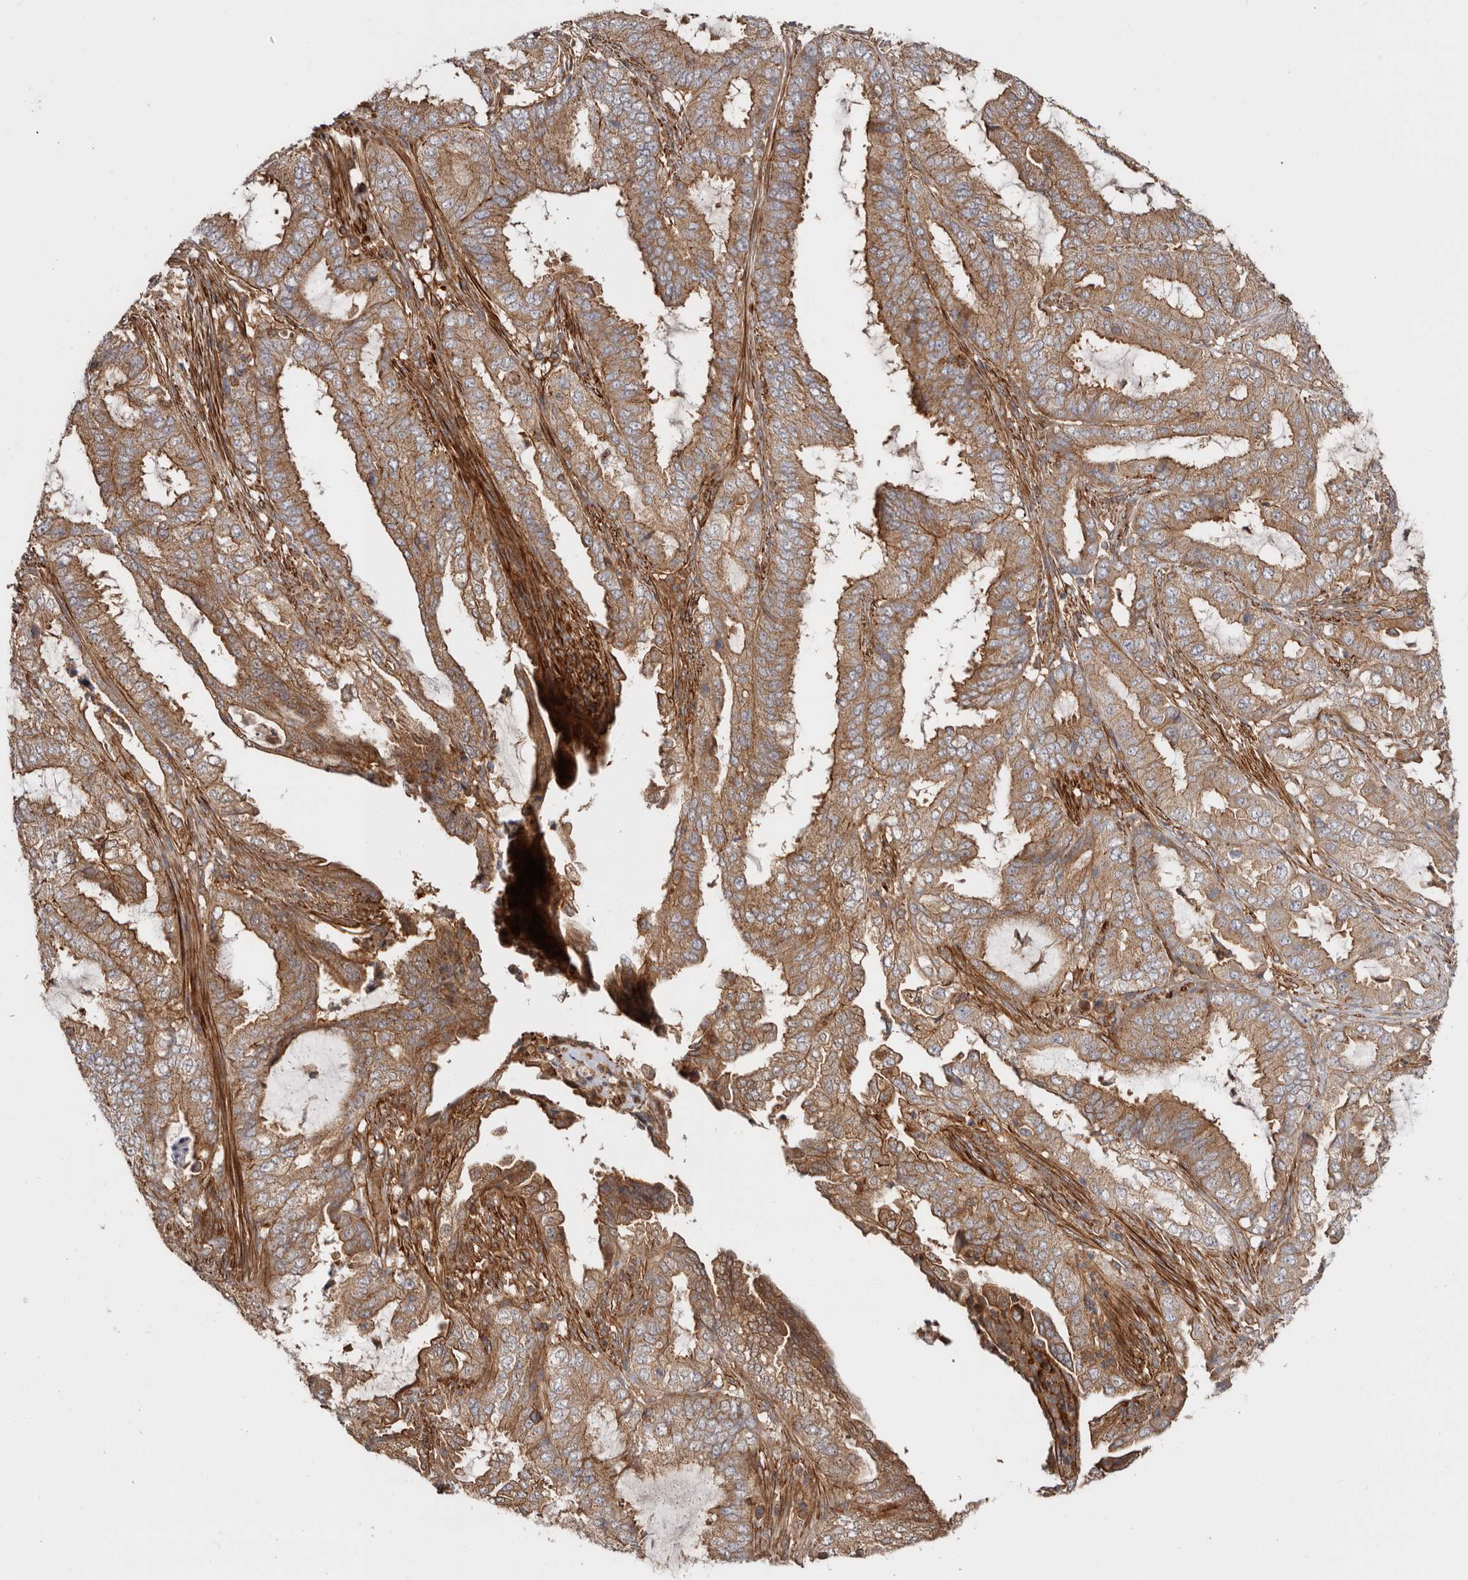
{"staining": {"intensity": "moderate", "quantity": ">75%", "location": "cytoplasmic/membranous"}, "tissue": "endometrial cancer", "cell_type": "Tumor cells", "image_type": "cancer", "snomed": [{"axis": "morphology", "description": "Adenocarcinoma, NOS"}, {"axis": "topography", "description": "Endometrium"}], "caption": "IHC micrograph of human endometrial cancer (adenocarcinoma) stained for a protein (brown), which reveals medium levels of moderate cytoplasmic/membranous staining in about >75% of tumor cells.", "gene": "TMC7", "patient": {"sex": "female", "age": 51}}